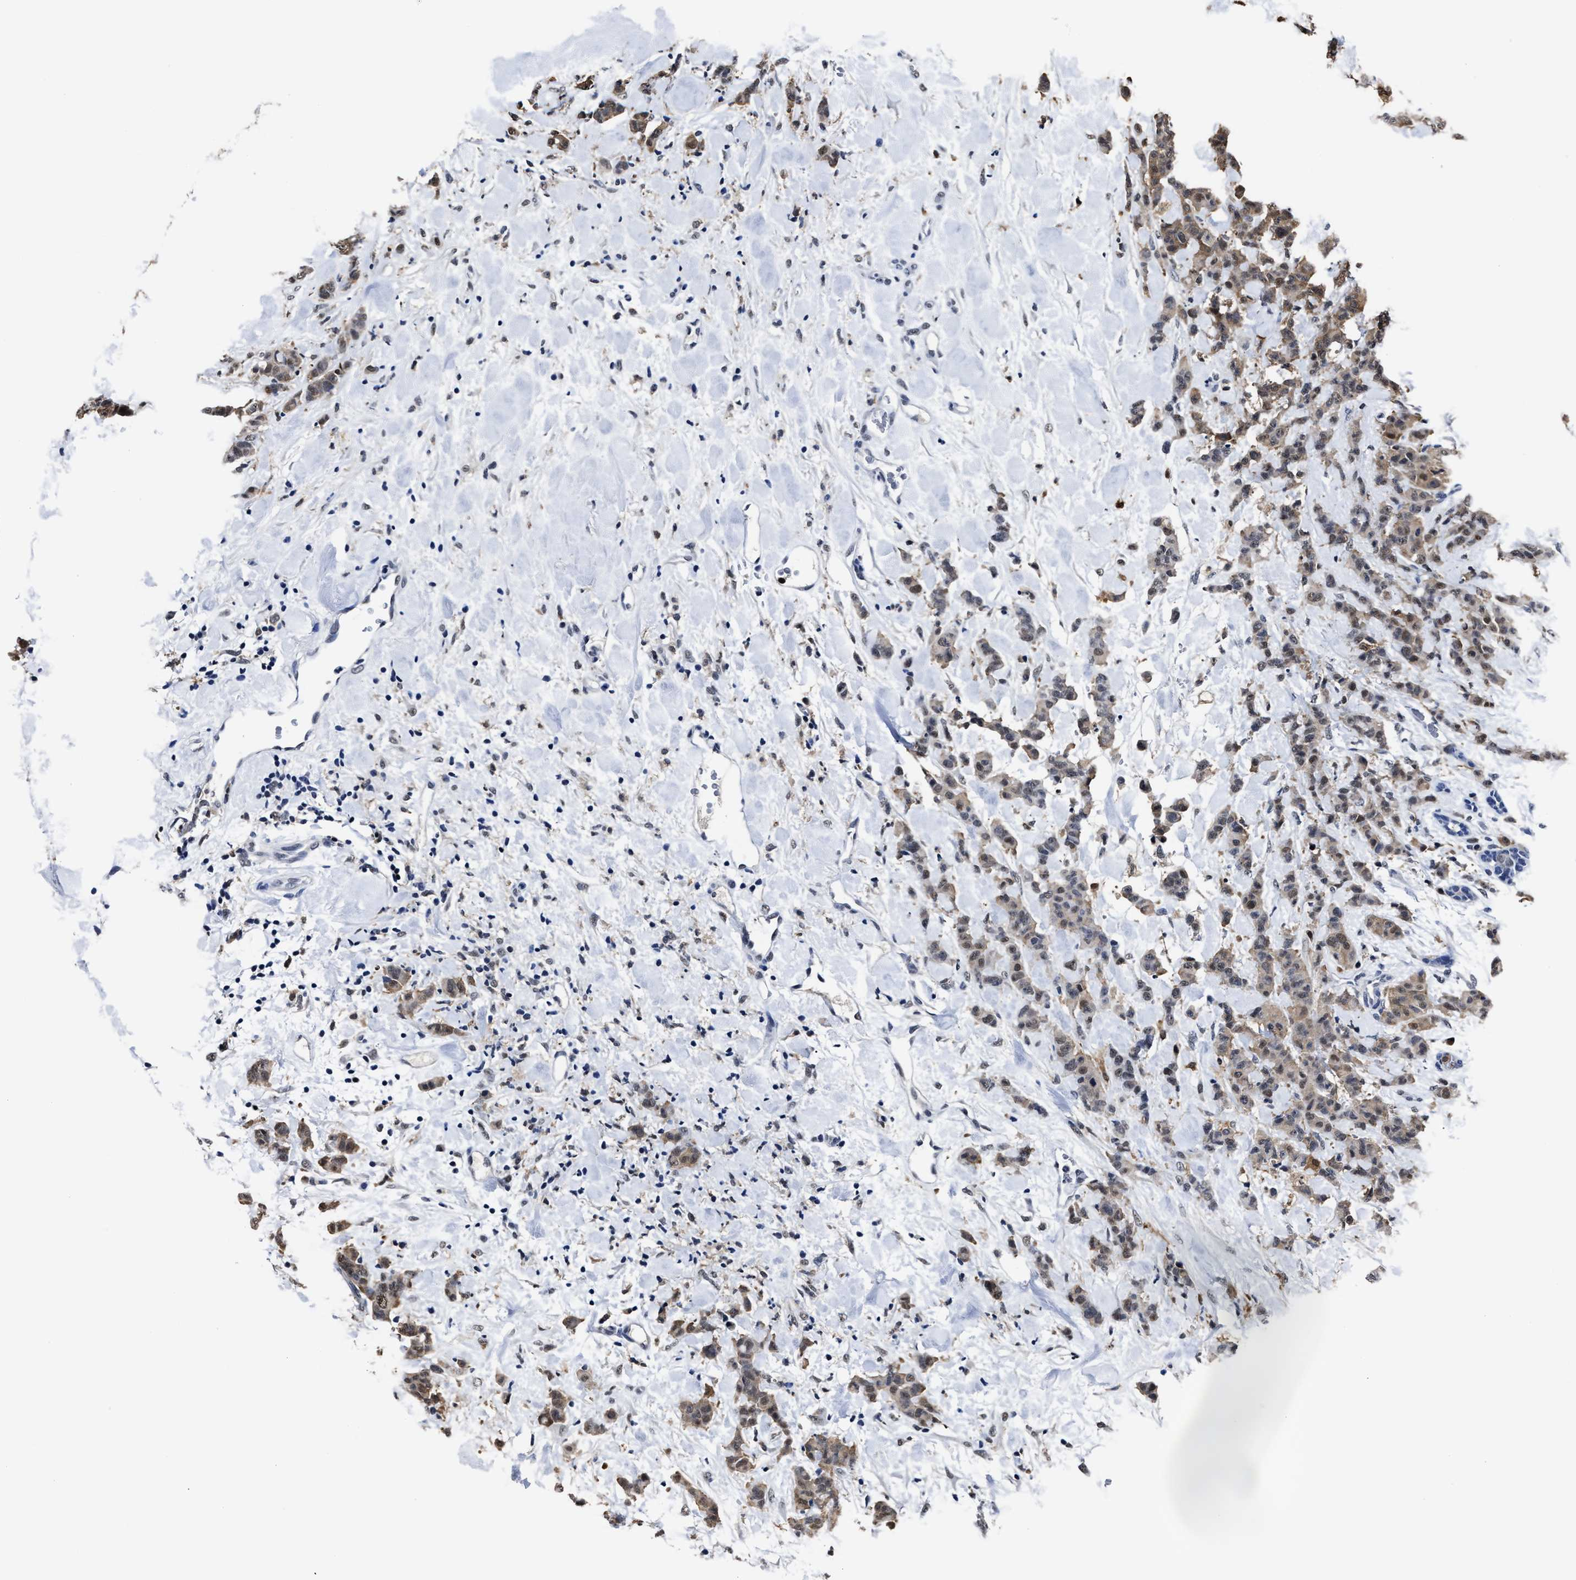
{"staining": {"intensity": "weak", "quantity": ">75%", "location": "cytoplasmic/membranous"}, "tissue": "breast cancer", "cell_type": "Tumor cells", "image_type": "cancer", "snomed": [{"axis": "morphology", "description": "Normal tissue, NOS"}, {"axis": "morphology", "description": "Duct carcinoma"}, {"axis": "topography", "description": "Breast"}], "caption": "Immunohistochemical staining of breast infiltrating ductal carcinoma demonstrates low levels of weak cytoplasmic/membranous positivity in about >75% of tumor cells.", "gene": "PRPF4B", "patient": {"sex": "female", "age": 40}}